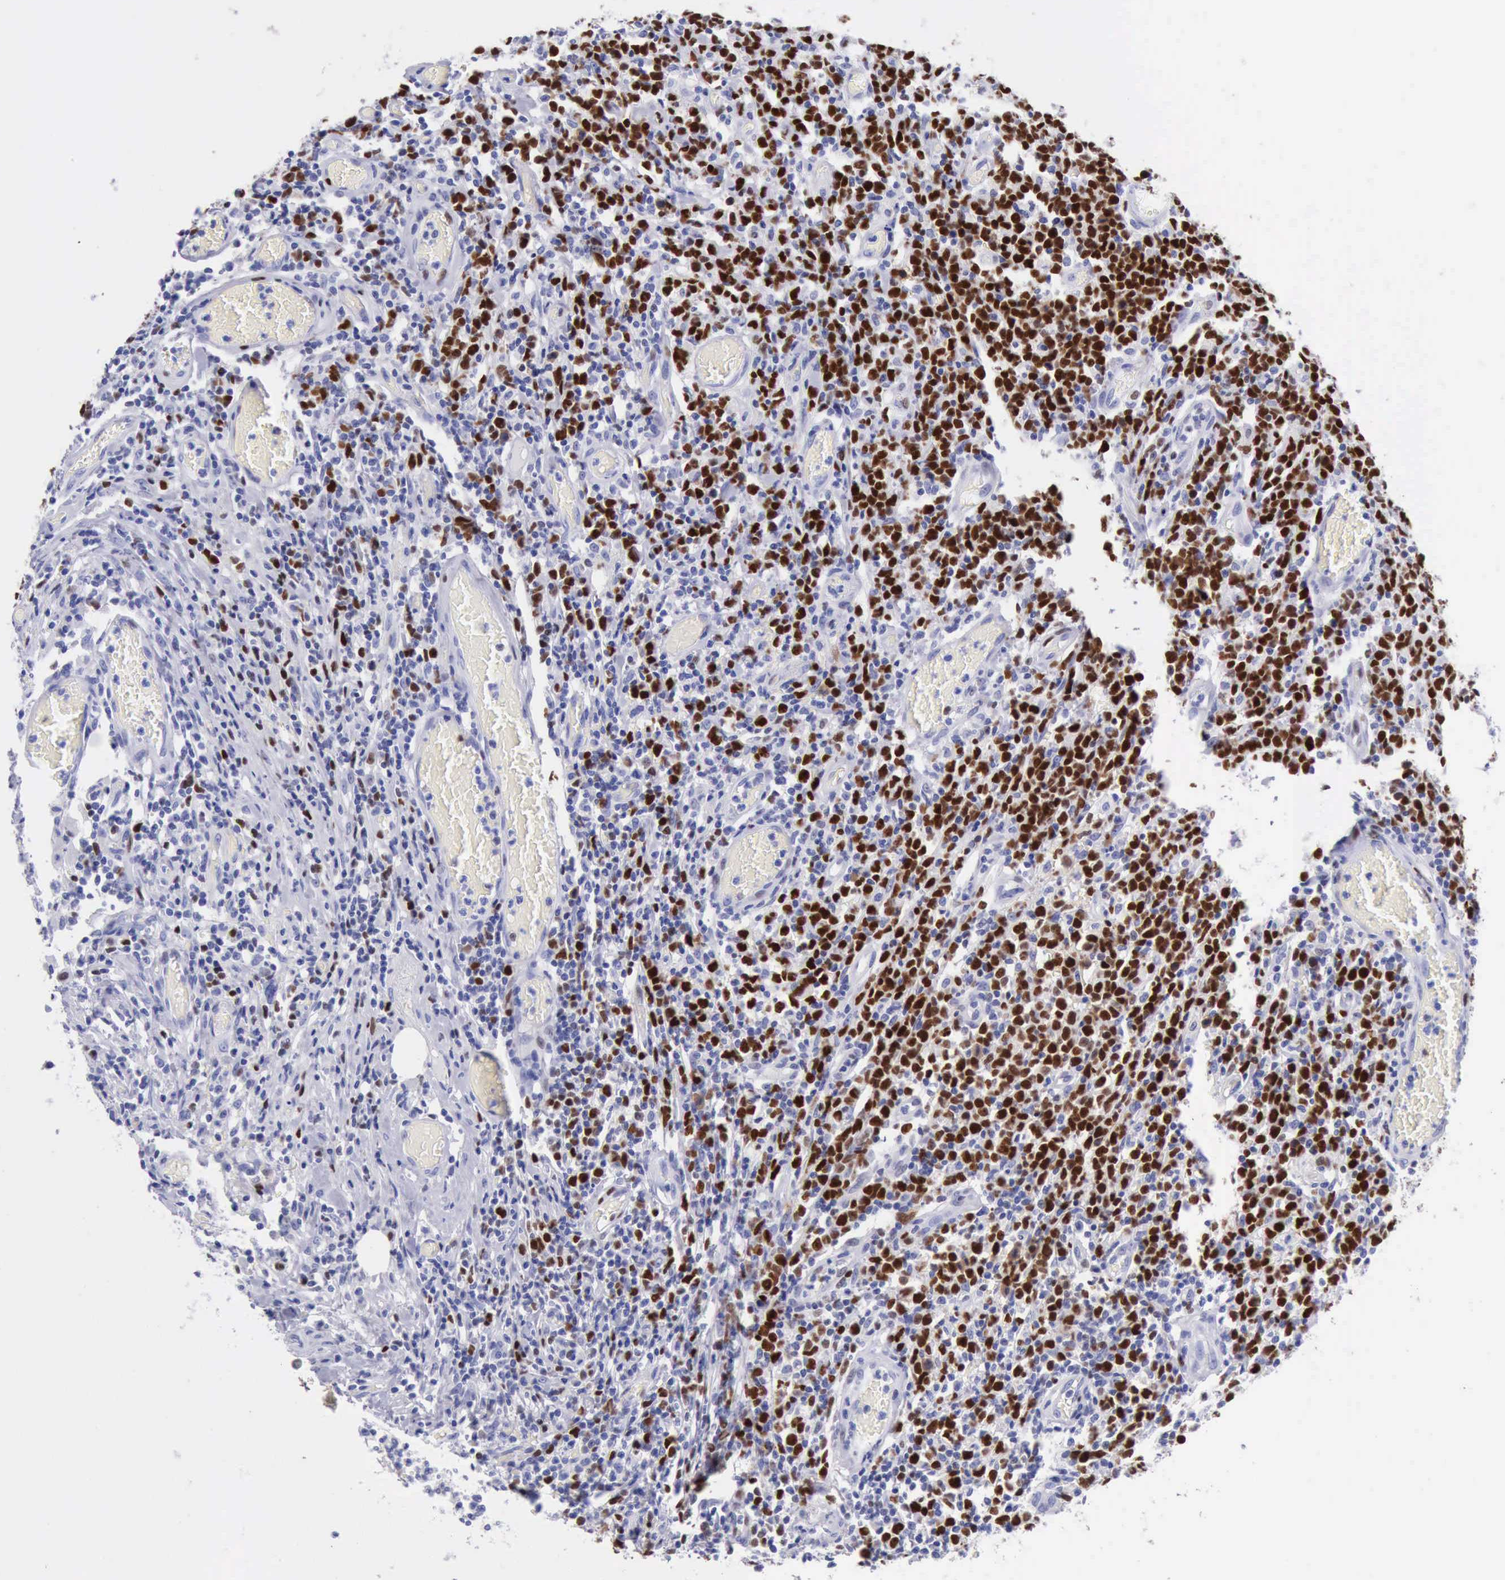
{"staining": {"intensity": "strong", "quantity": "25%-75%", "location": "nuclear"}, "tissue": "lymphoma", "cell_type": "Tumor cells", "image_type": "cancer", "snomed": [{"axis": "morphology", "description": "Malignant lymphoma, non-Hodgkin's type, High grade"}, {"axis": "topography", "description": "Colon"}], "caption": "DAB immunohistochemical staining of lymphoma reveals strong nuclear protein positivity in about 25%-75% of tumor cells.", "gene": "MCM2", "patient": {"sex": "male", "age": 82}}